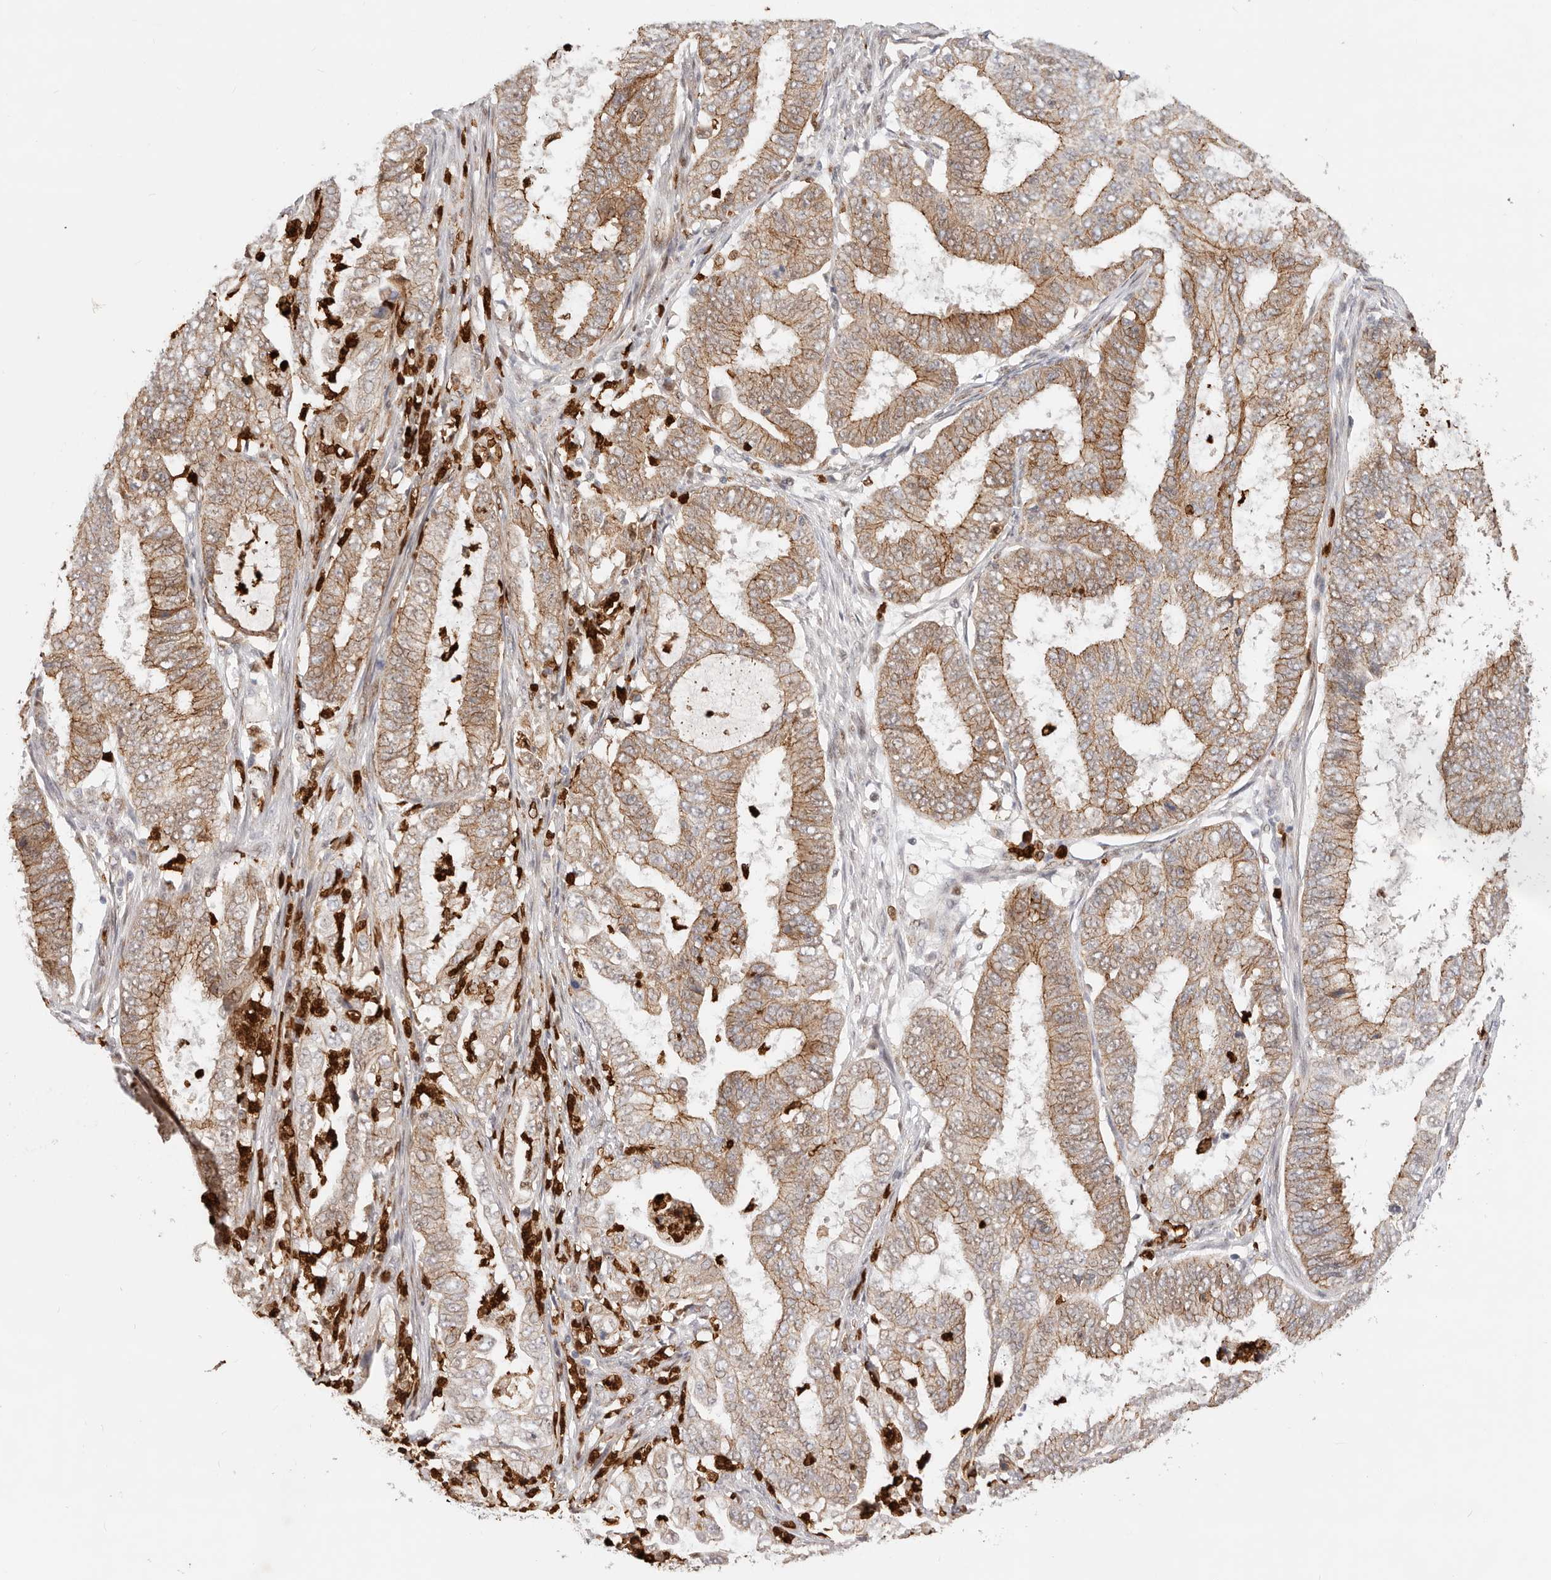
{"staining": {"intensity": "moderate", "quantity": ">75%", "location": "cytoplasmic/membranous"}, "tissue": "endometrial cancer", "cell_type": "Tumor cells", "image_type": "cancer", "snomed": [{"axis": "morphology", "description": "Adenocarcinoma, NOS"}, {"axis": "topography", "description": "Endometrium"}], "caption": "Endometrial adenocarcinoma was stained to show a protein in brown. There is medium levels of moderate cytoplasmic/membranous positivity in about >75% of tumor cells. Using DAB (3,3'-diaminobenzidine) (brown) and hematoxylin (blue) stains, captured at high magnification using brightfield microscopy.", "gene": "AFDN", "patient": {"sex": "female", "age": 51}}